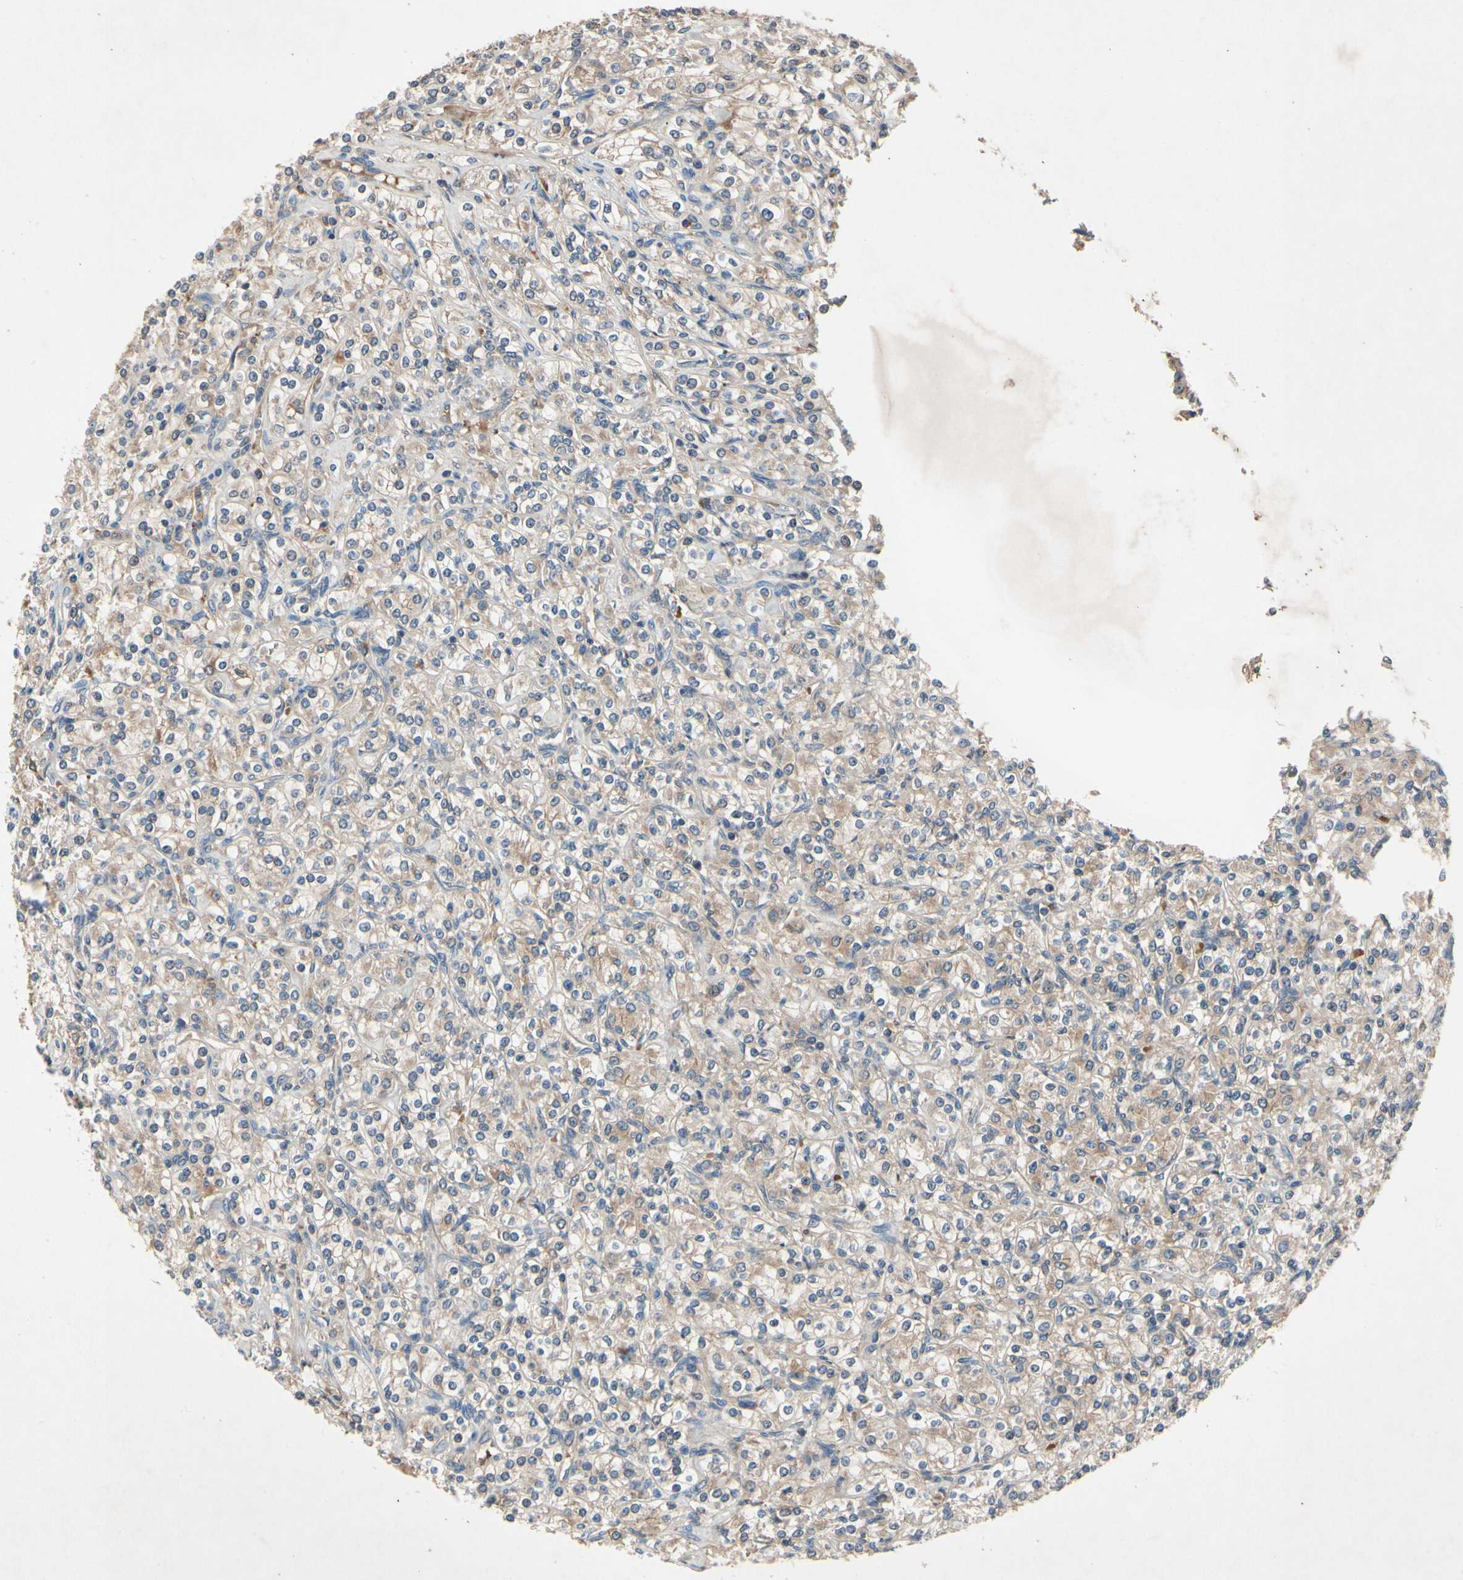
{"staining": {"intensity": "weak", "quantity": ">75%", "location": "cytoplasmic/membranous"}, "tissue": "renal cancer", "cell_type": "Tumor cells", "image_type": "cancer", "snomed": [{"axis": "morphology", "description": "Adenocarcinoma, NOS"}, {"axis": "topography", "description": "Kidney"}], "caption": "IHC of adenocarcinoma (renal) reveals low levels of weak cytoplasmic/membranous positivity in approximately >75% of tumor cells. The staining is performed using DAB brown chromogen to label protein expression. The nuclei are counter-stained blue using hematoxylin.", "gene": "IL1RL1", "patient": {"sex": "male", "age": 77}}